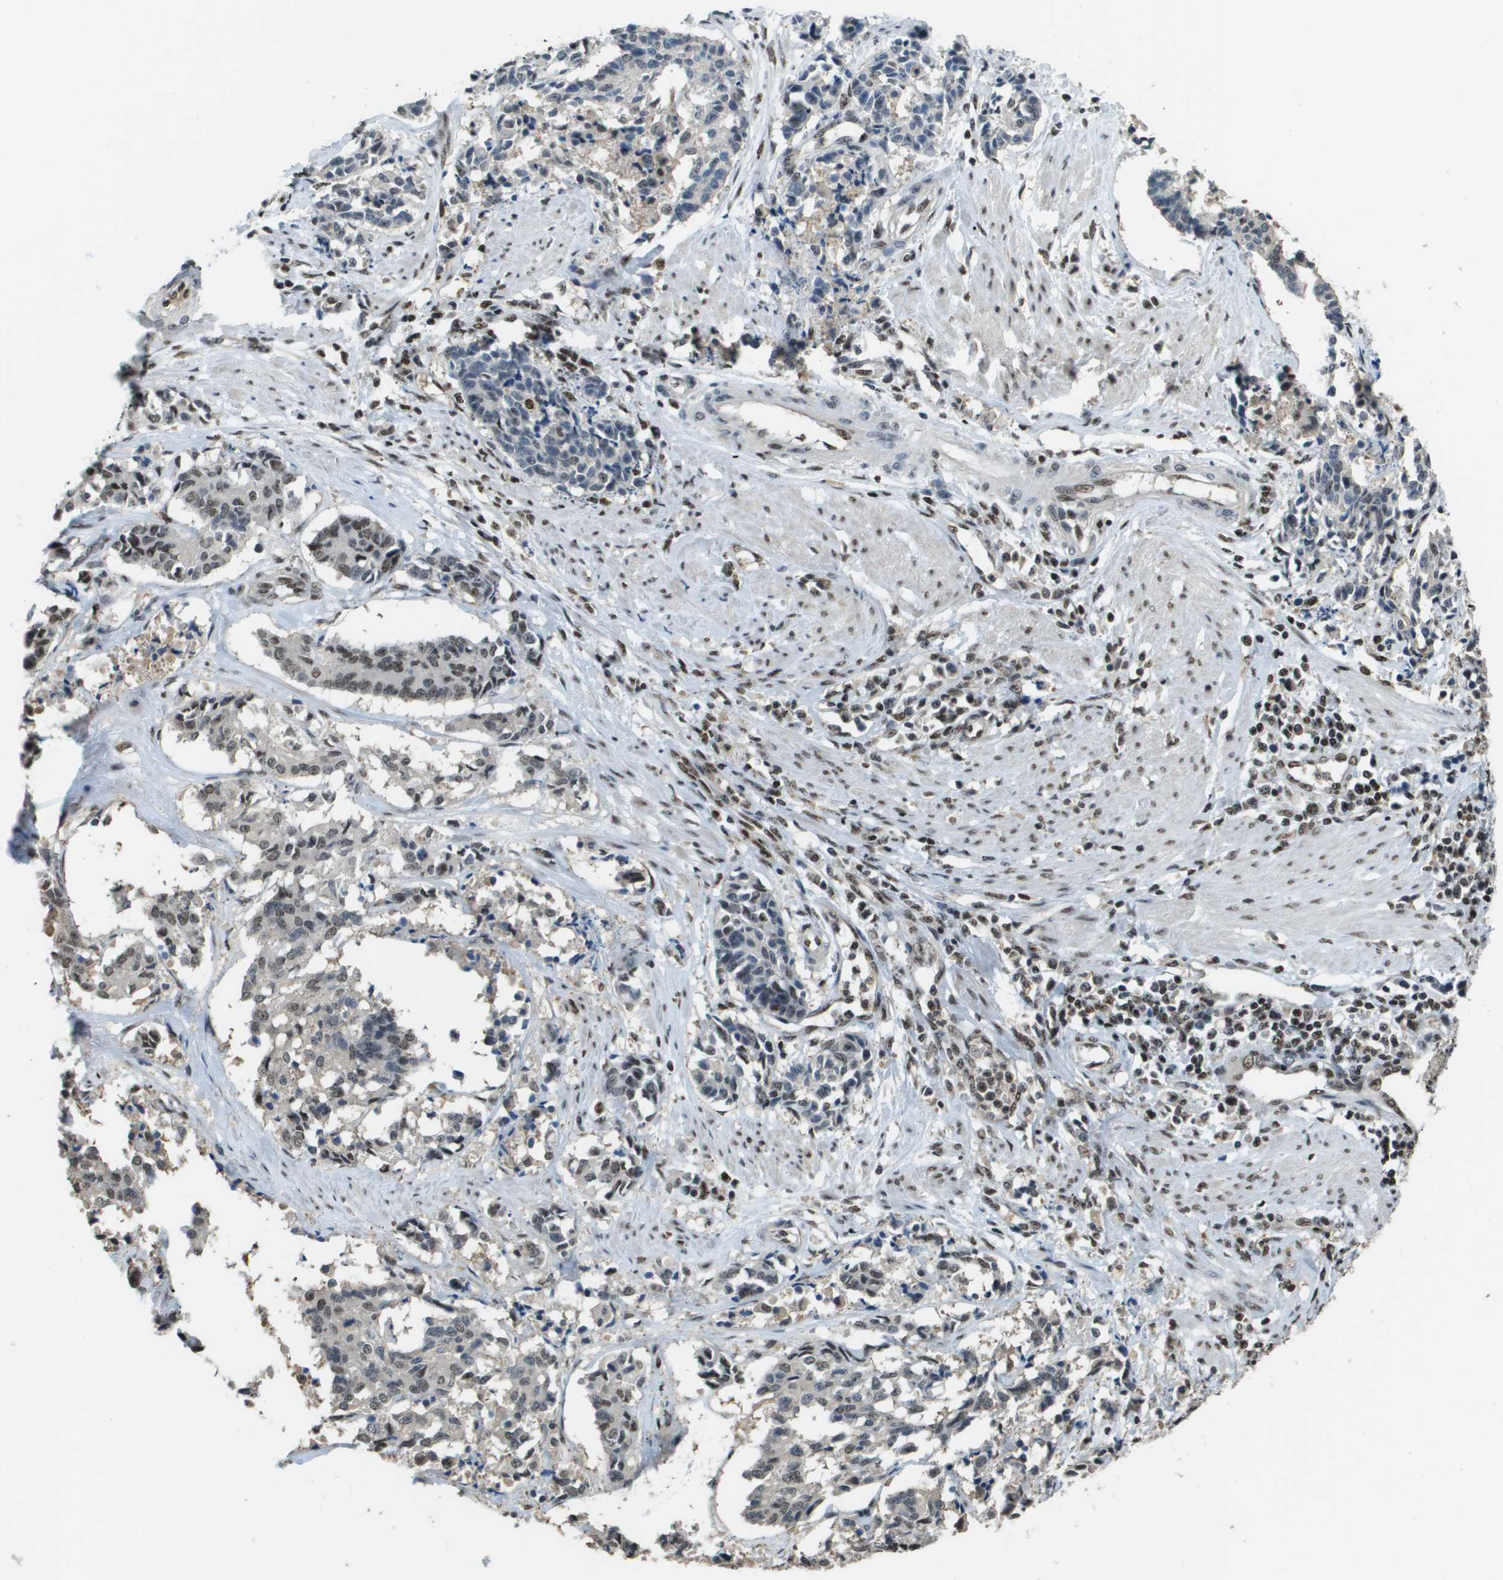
{"staining": {"intensity": "moderate", "quantity": "25%-75%", "location": "nuclear"}, "tissue": "cervical cancer", "cell_type": "Tumor cells", "image_type": "cancer", "snomed": [{"axis": "morphology", "description": "Squamous cell carcinoma, NOS"}, {"axis": "topography", "description": "Cervix"}], "caption": "Human cervical squamous cell carcinoma stained with a brown dye displays moderate nuclear positive positivity in about 25%-75% of tumor cells.", "gene": "SP100", "patient": {"sex": "female", "age": 35}}